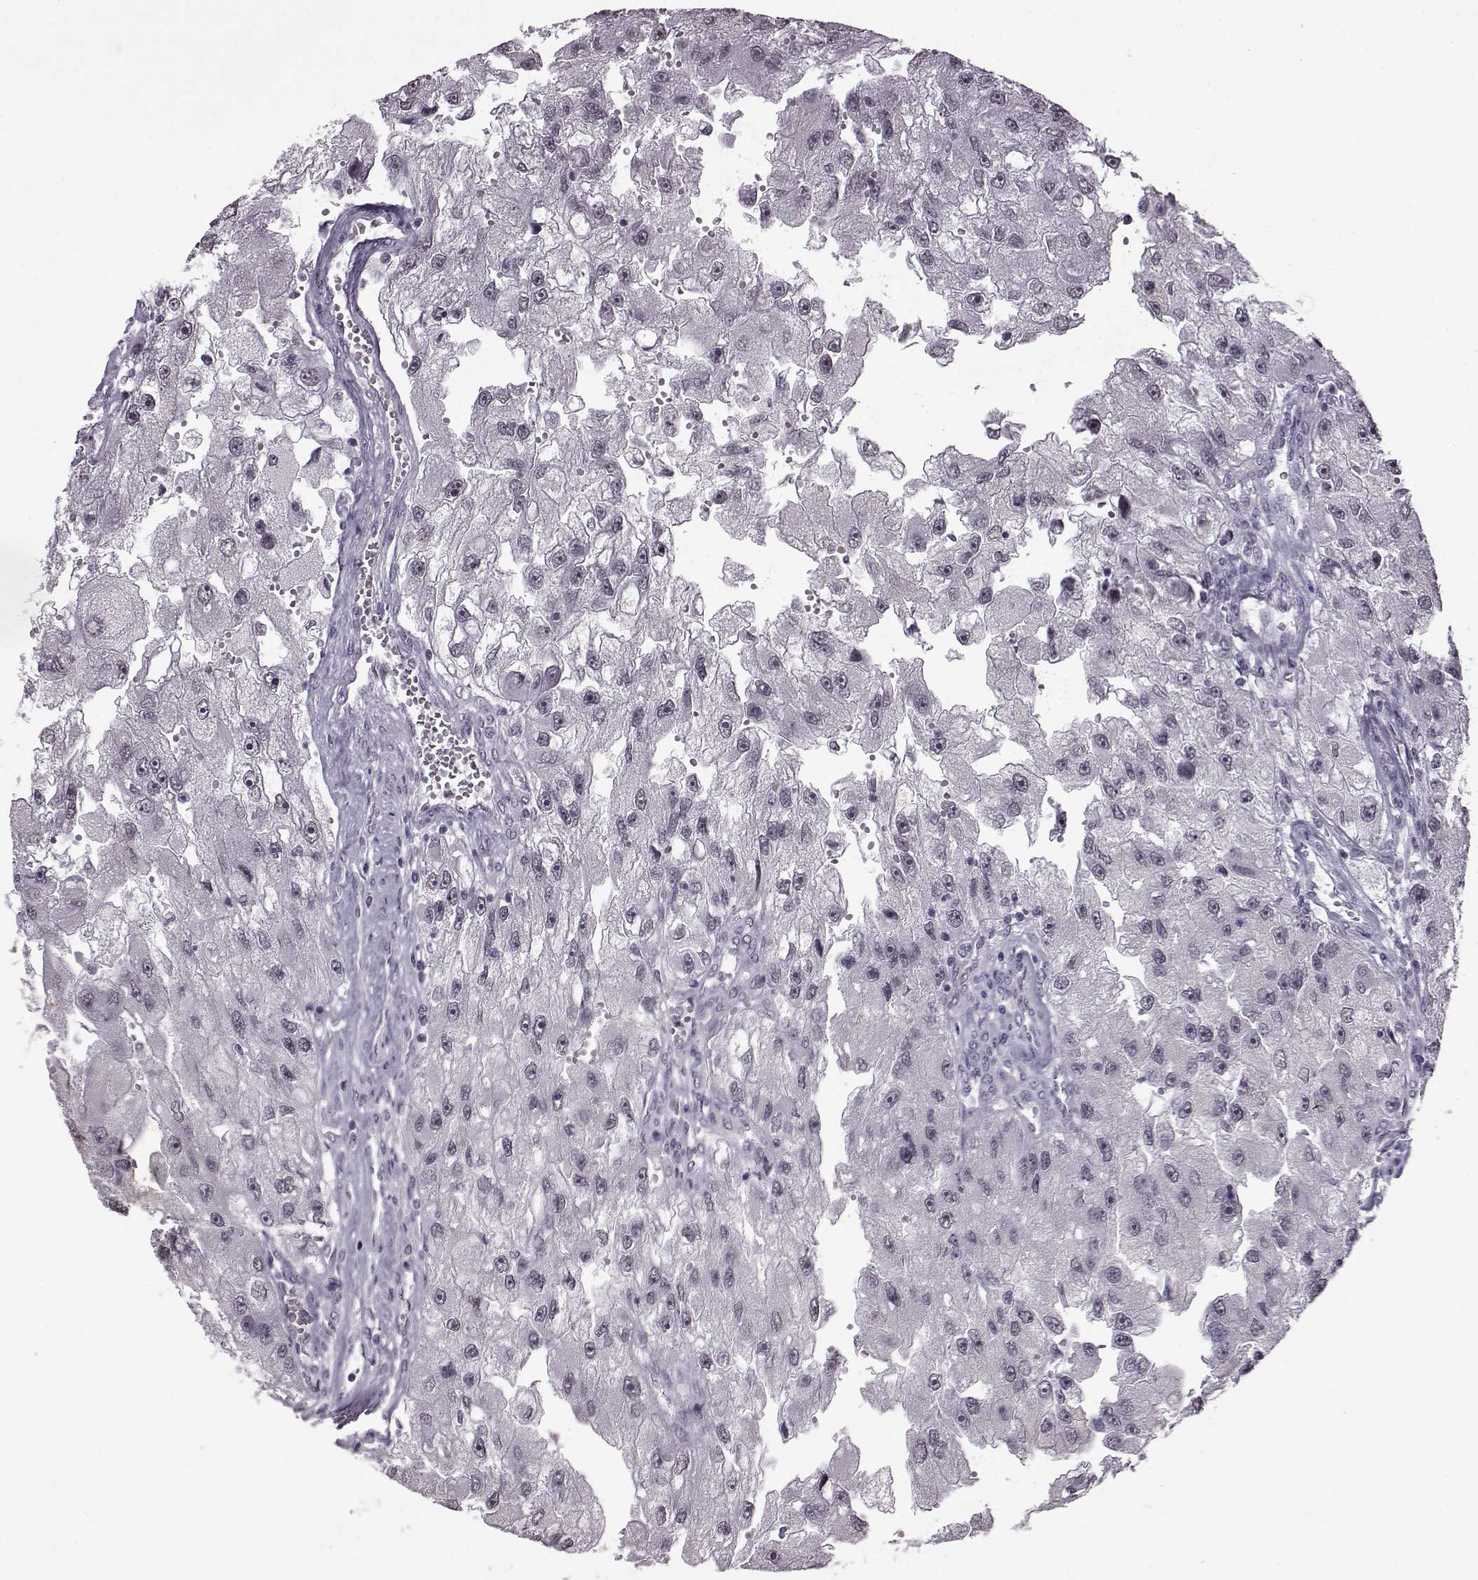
{"staining": {"intensity": "negative", "quantity": "none", "location": "none"}, "tissue": "renal cancer", "cell_type": "Tumor cells", "image_type": "cancer", "snomed": [{"axis": "morphology", "description": "Adenocarcinoma, NOS"}, {"axis": "topography", "description": "Kidney"}], "caption": "This is an immunohistochemistry (IHC) micrograph of adenocarcinoma (renal). There is no positivity in tumor cells.", "gene": "SLC28A2", "patient": {"sex": "male", "age": 63}}